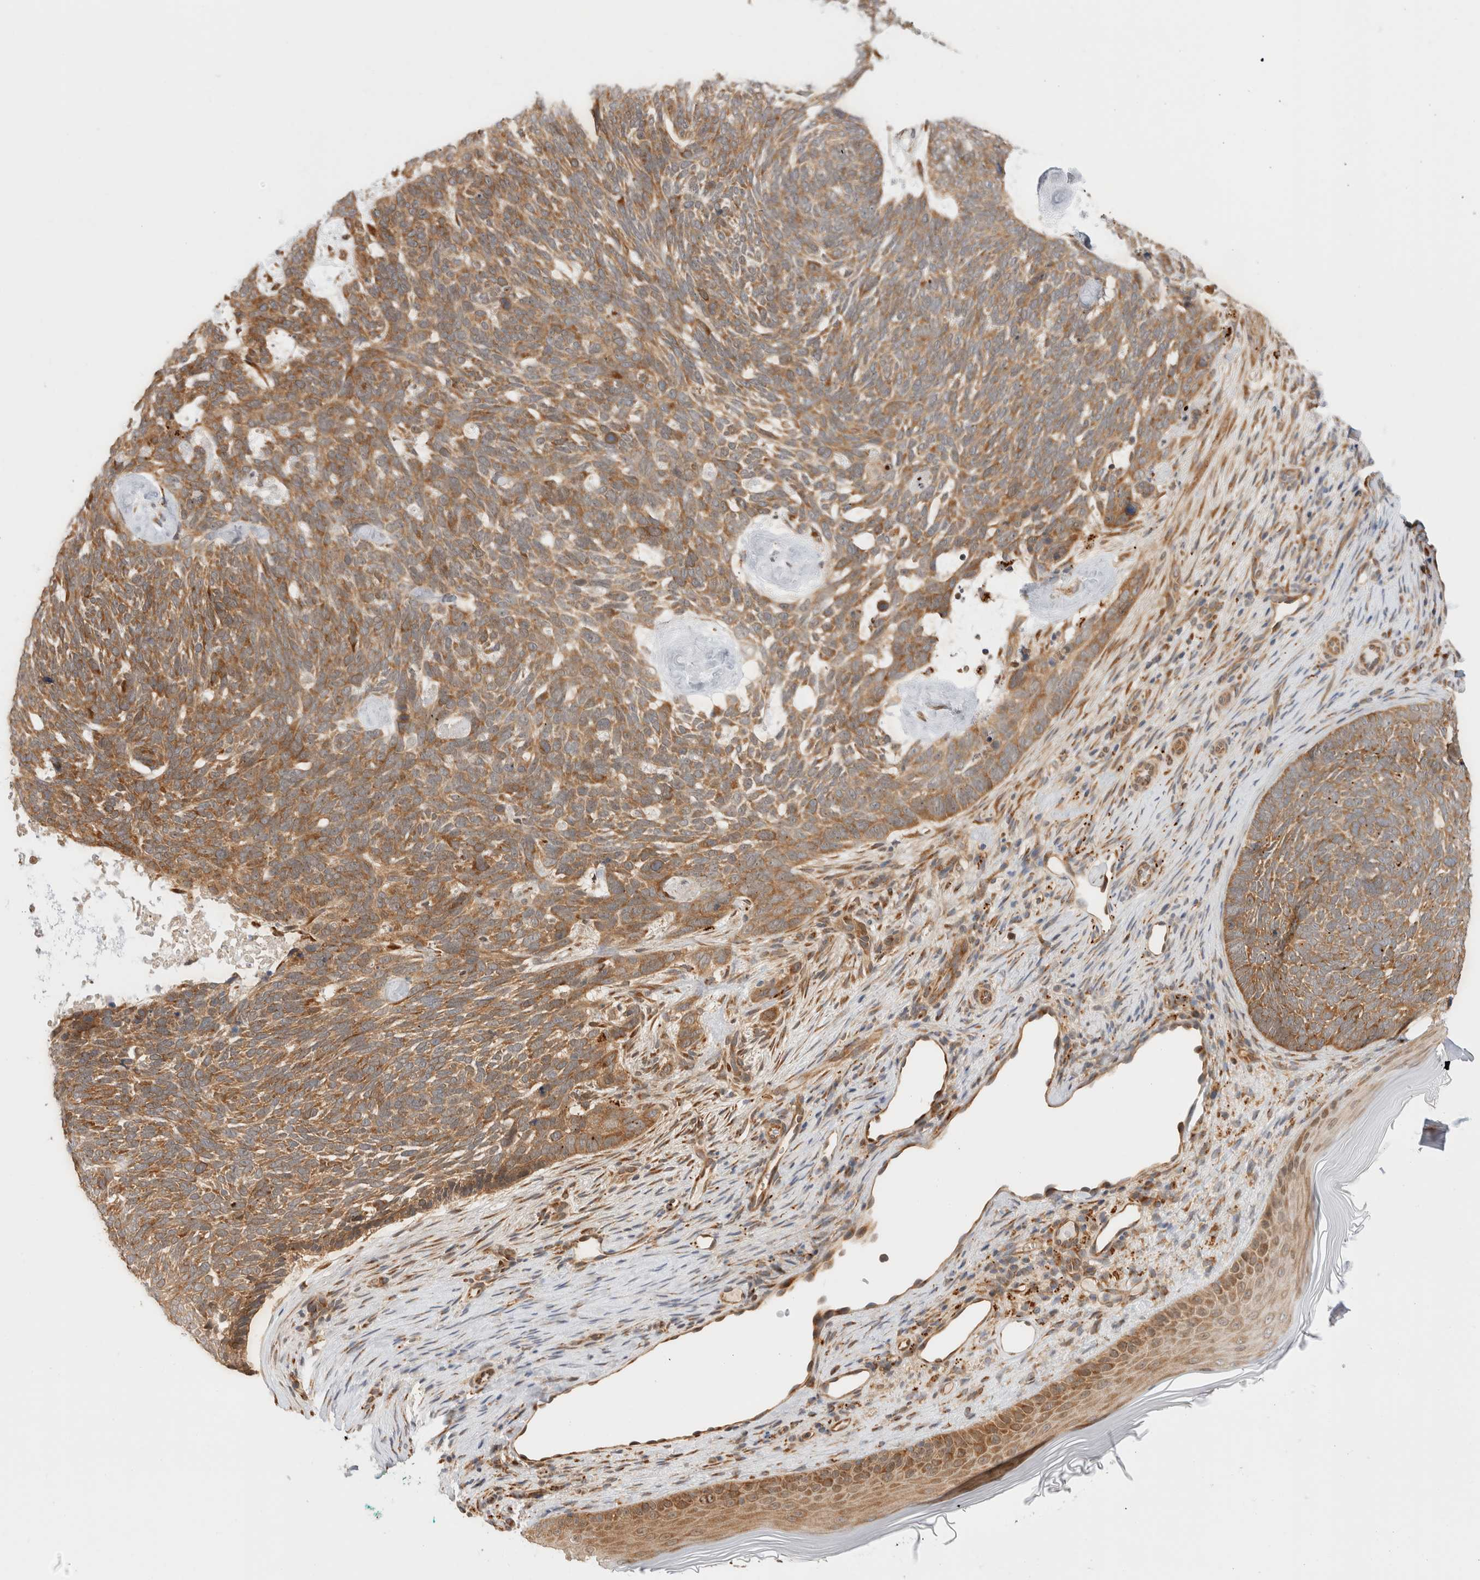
{"staining": {"intensity": "moderate", "quantity": ">75%", "location": "cytoplasmic/membranous"}, "tissue": "skin cancer", "cell_type": "Tumor cells", "image_type": "cancer", "snomed": [{"axis": "morphology", "description": "Basal cell carcinoma"}, {"axis": "topography", "description": "Skin"}], "caption": "Skin cancer (basal cell carcinoma) stained with a protein marker exhibits moderate staining in tumor cells.", "gene": "ACTL9", "patient": {"sex": "female", "age": 85}}